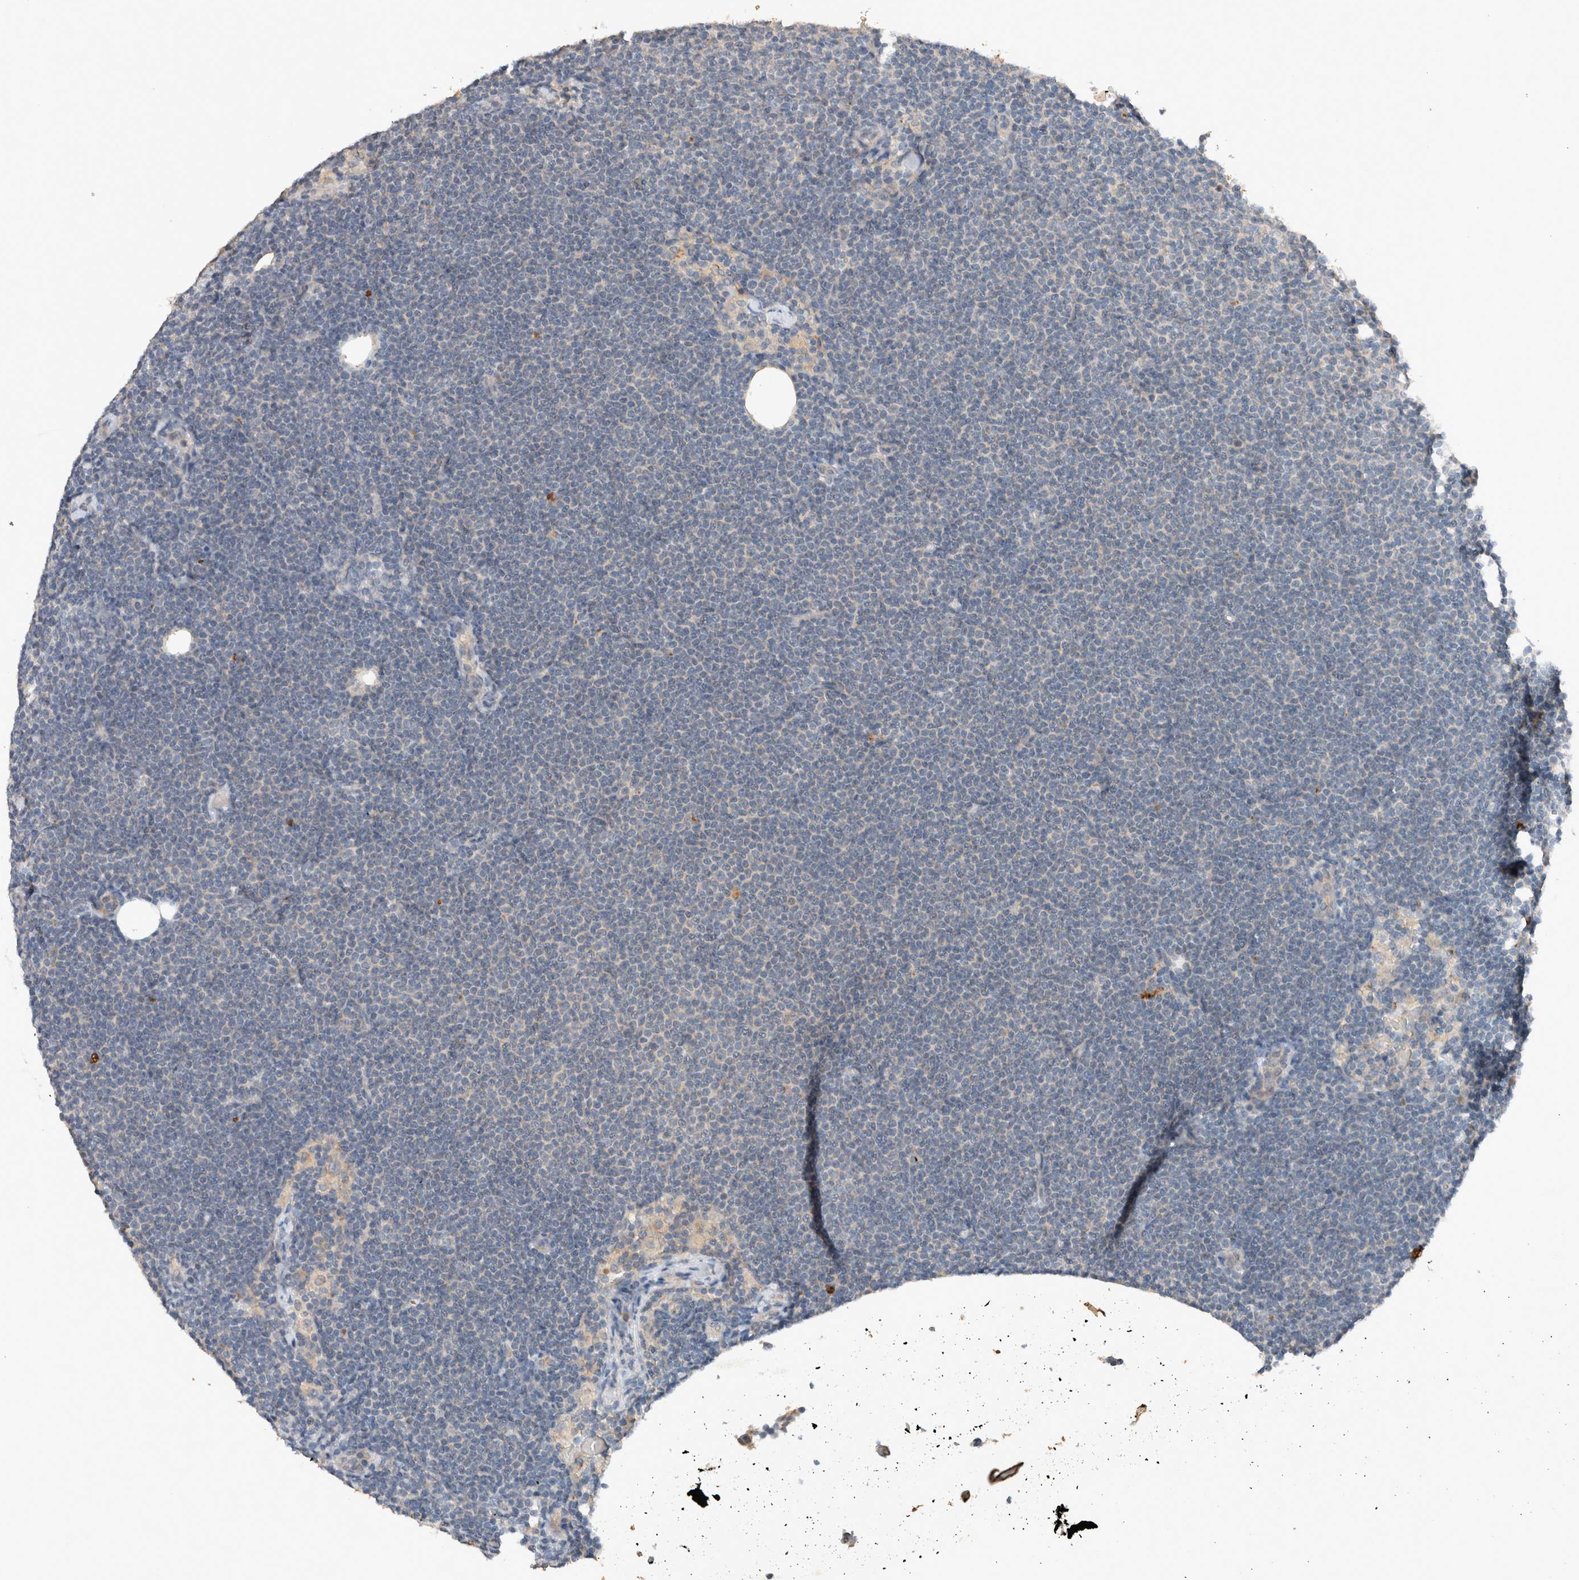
{"staining": {"intensity": "negative", "quantity": "none", "location": "none"}, "tissue": "lymphoma", "cell_type": "Tumor cells", "image_type": "cancer", "snomed": [{"axis": "morphology", "description": "Malignant lymphoma, non-Hodgkin's type, Low grade"}, {"axis": "topography", "description": "Lymph node"}], "caption": "Immunohistochemistry micrograph of low-grade malignant lymphoma, non-Hodgkin's type stained for a protein (brown), which exhibits no expression in tumor cells.", "gene": "UGCG", "patient": {"sex": "female", "age": 53}}